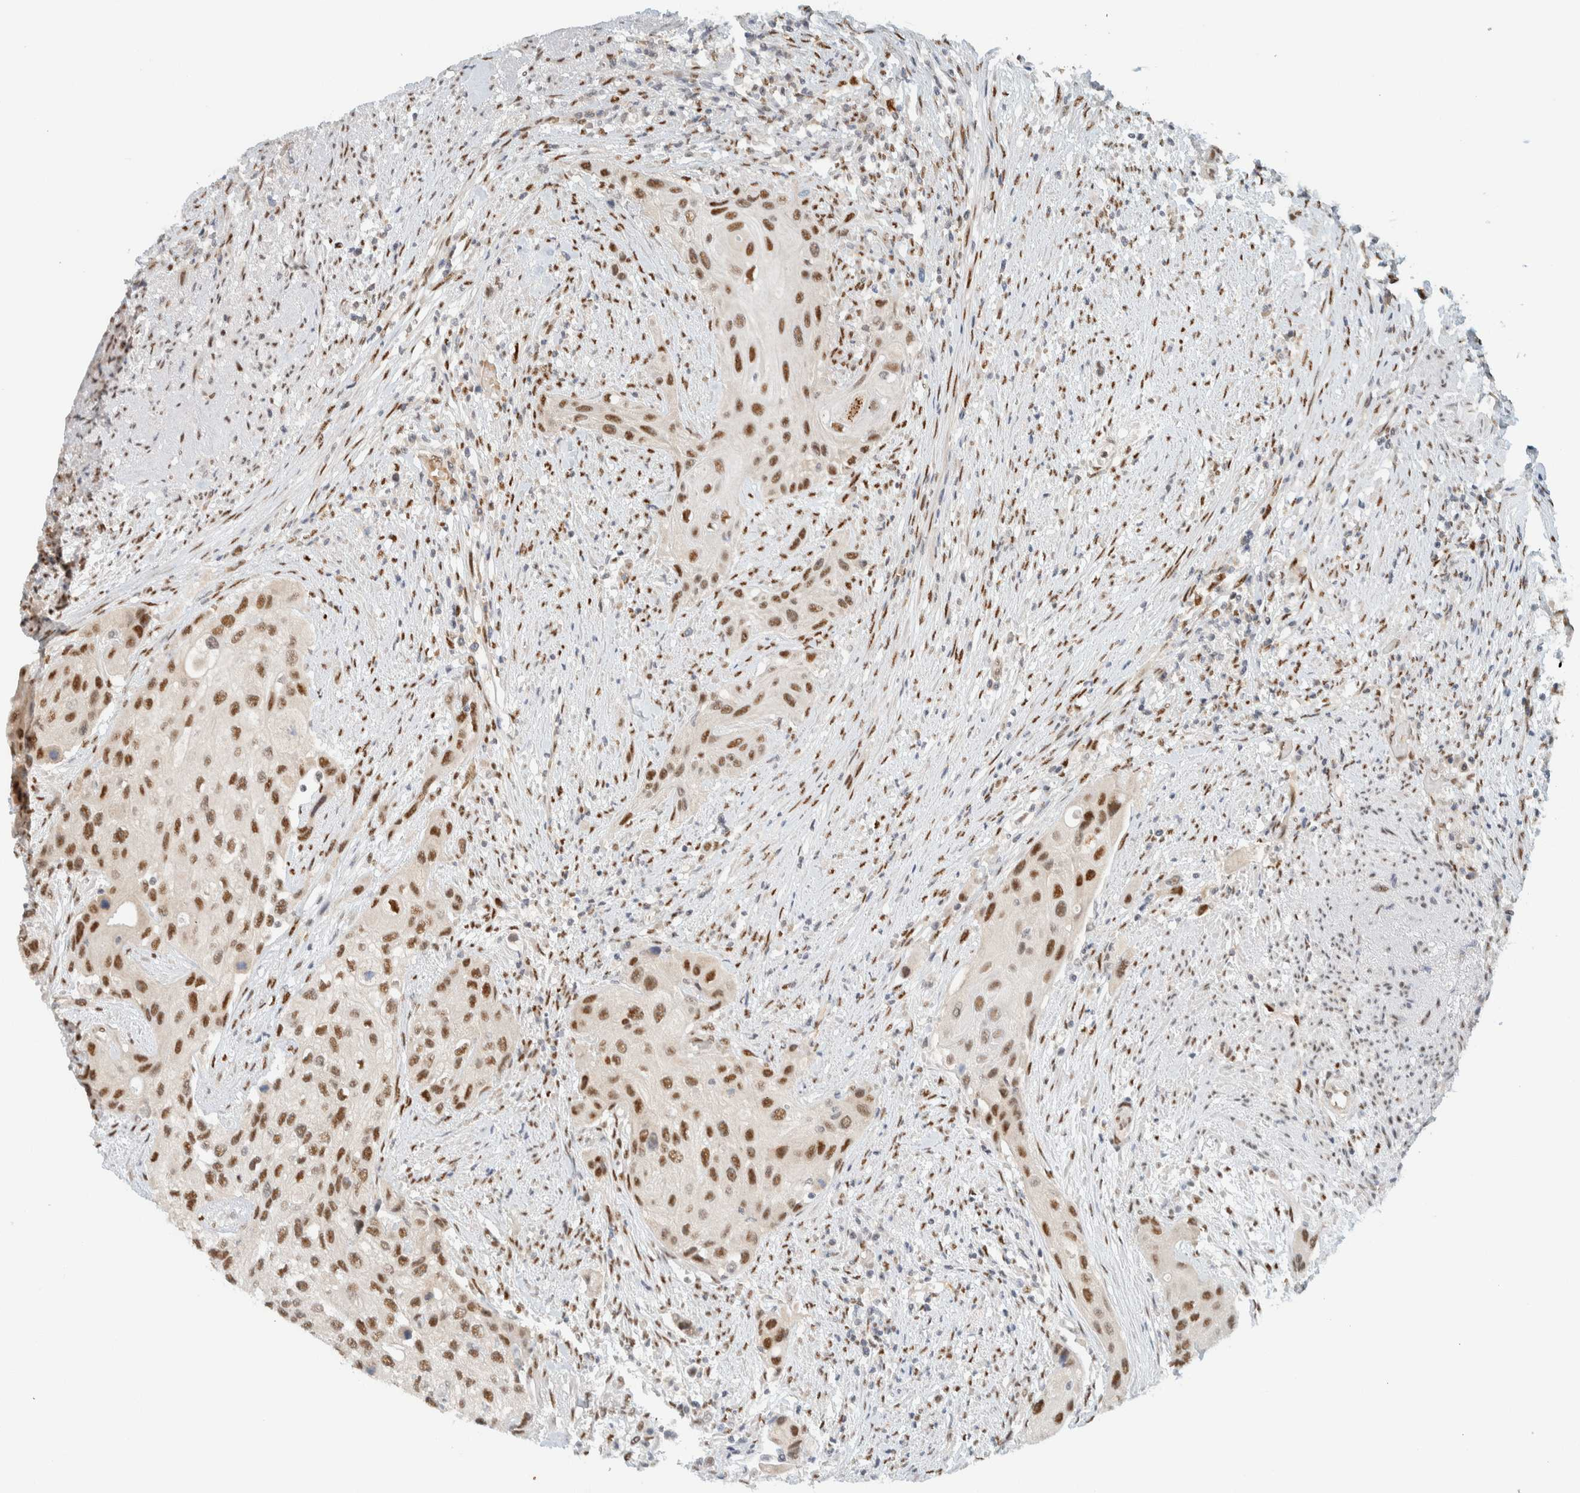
{"staining": {"intensity": "strong", "quantity": ">75%", "location": "nuclear"}, "tissue": "urothelial cancer", "cell_type": "Tumor cells", "image_type": "cancer", "snomed": [{"axis": "morphology", "description": "Urothelial carcinoma, High grade"}, {"axis": "topography", "description": "Urinary bladder"}], "caption": "This micrograph displays immunohistochemistry staining of high-grade urothelial carcinoma, with high strong nuclear staining in approximately >75% of tumor cells.", "gene": "ZNF683", "patient": {"sex": "female", "age": 56}}